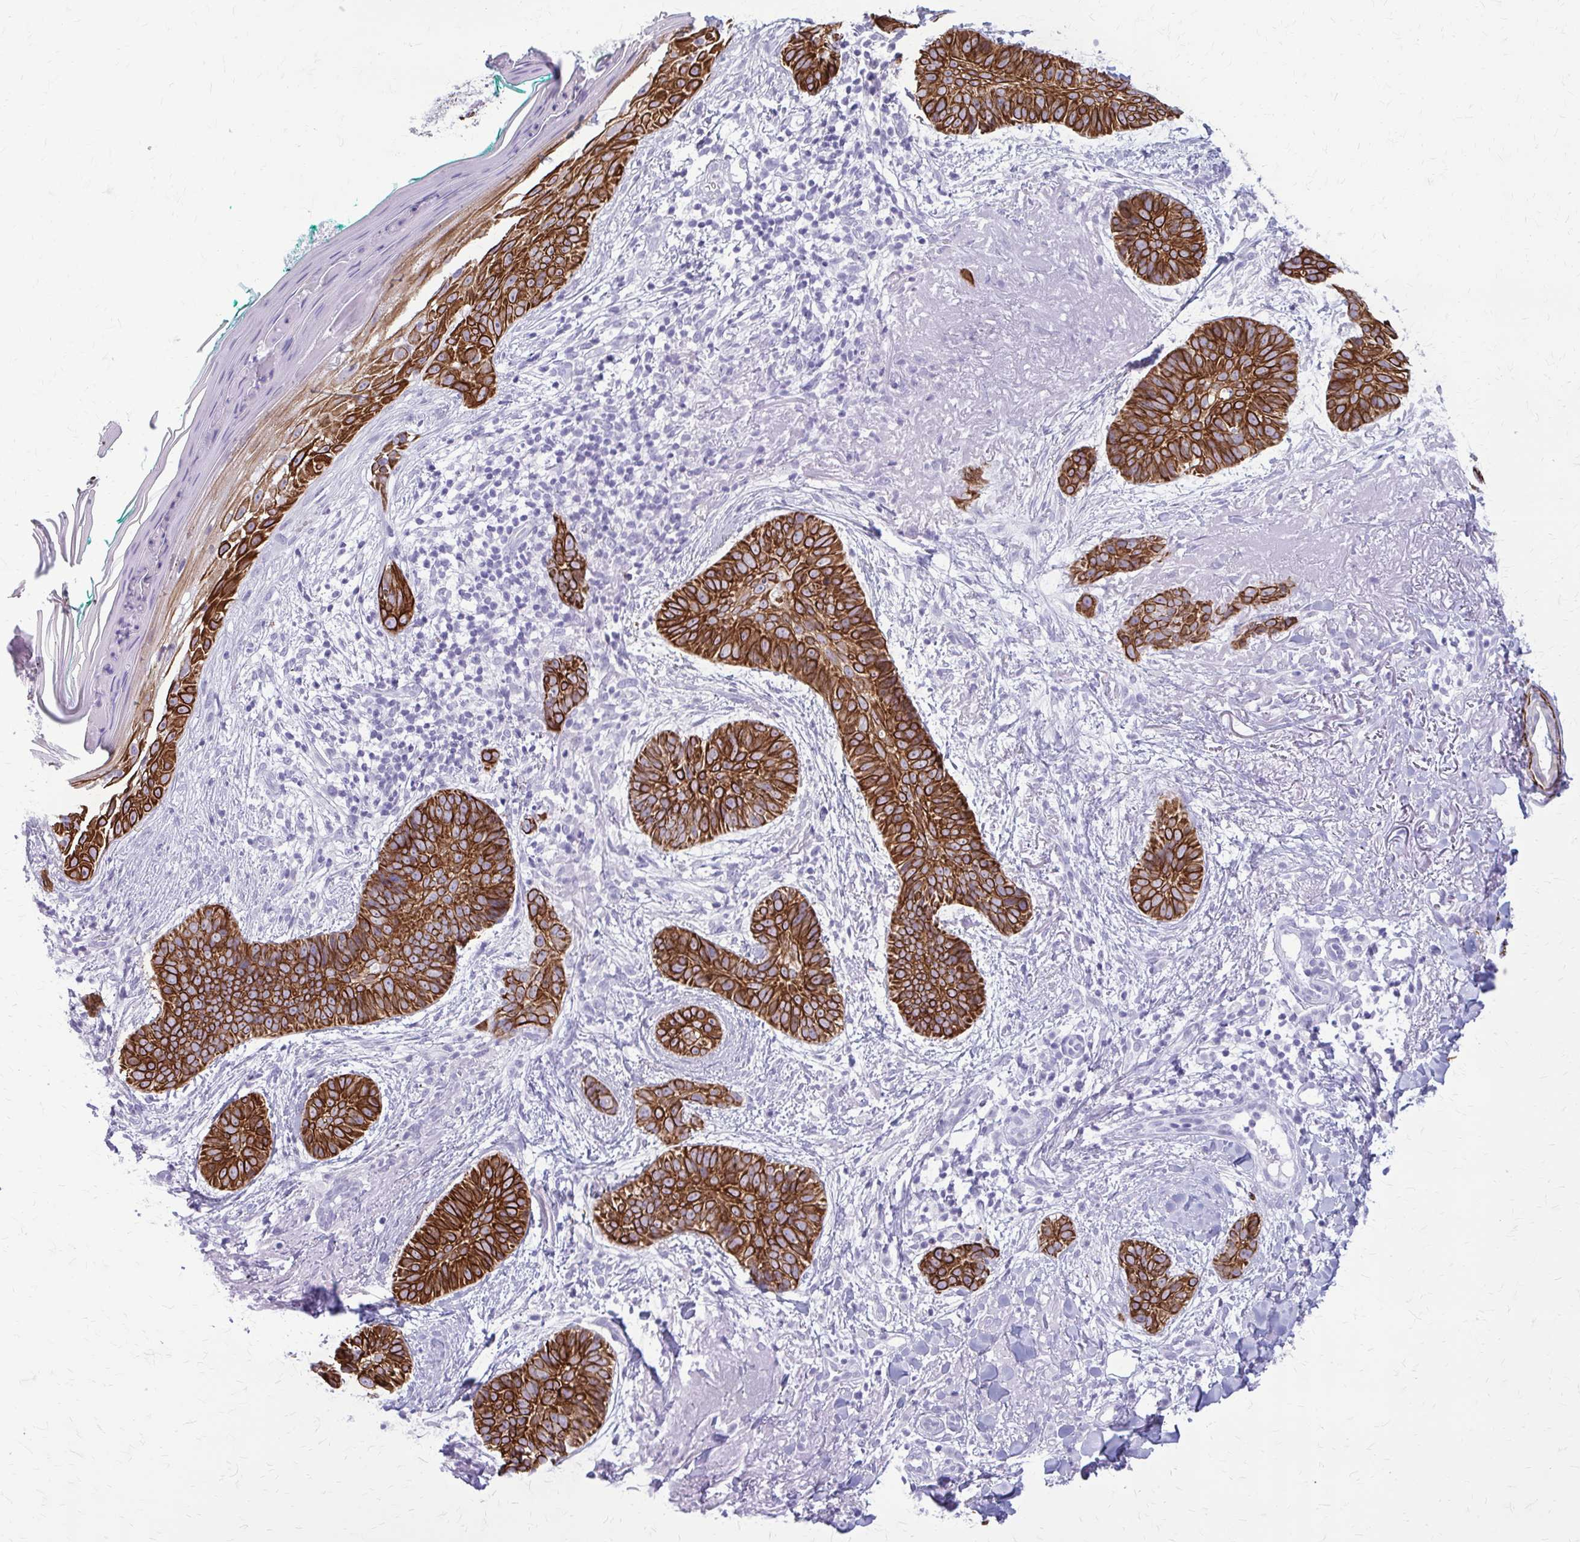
{"staining": {"intensity": "strong", "quantity": ">75%", "location": "cytoplasmic/membranous"}, "tissue": "skin cancer", "cell_type": "Tumor cells", "image_type": "cancer", "snomed": [{"axis": "morphology", "description": "Basal cell carcinoma"}, {"axis": "topography", "description": "Skin"}, {"axis": "topography", "description": "Skin of face"}, {"axis": "topography", "description": "Skin of nose"}], "caption": "There is high levels of strong cytoplasmic/membranous expression in tumor cells of skin cancer, as demonstrated by immunohistochemical staining (brown color).", "gene": "KRT5", "patient": {"sex": "female", "age": 86}}